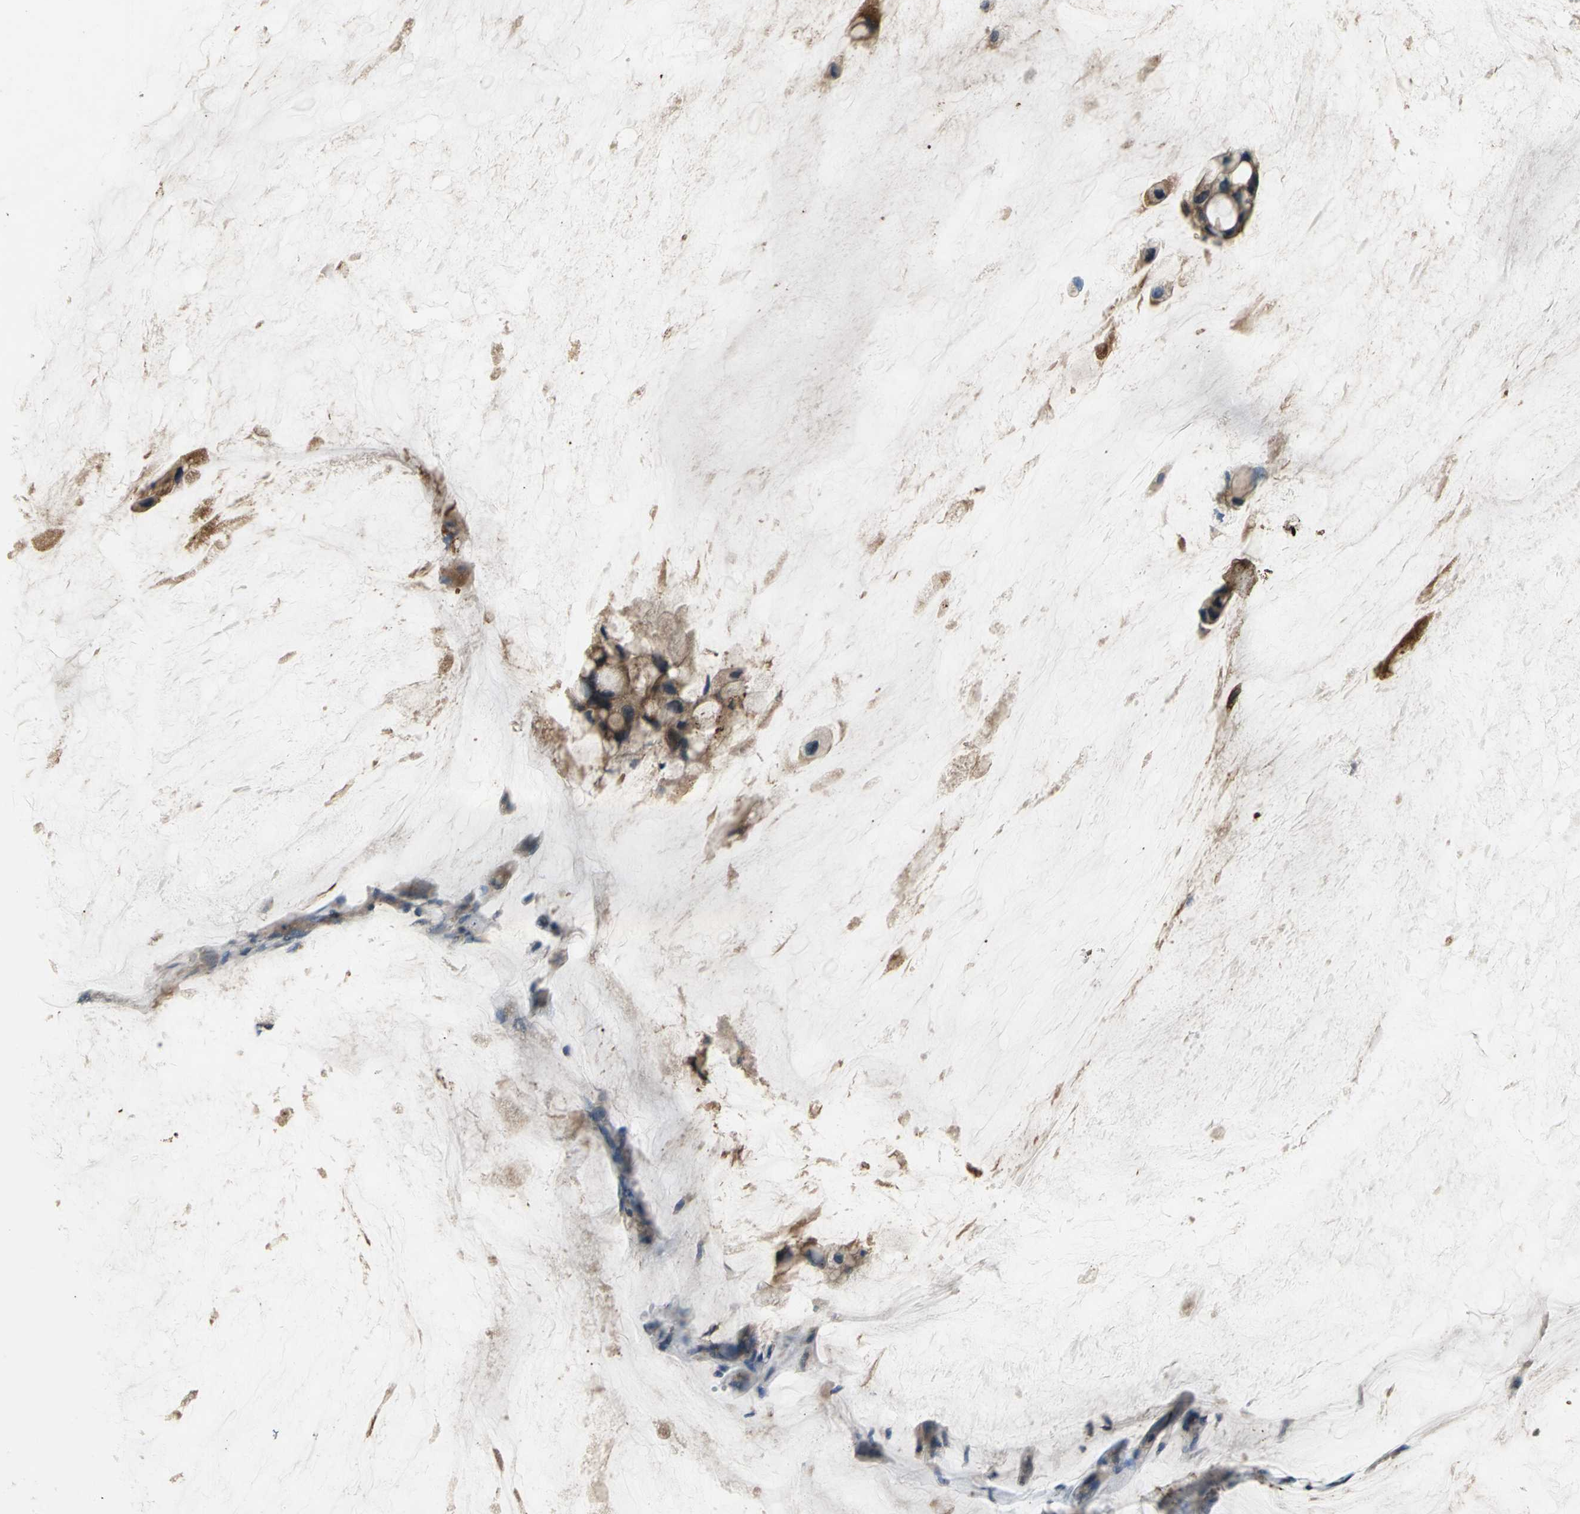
{"staining": {"intensity": "strong", "quantity": ">75%", "location": "cytoplasmic/membranous"}, "tissue": "ovarian cancer", "cell_type": "Tumor cells", "image_type": "cancer", "snomed": [{"axis": "morphology", "description": "Cystadenocarcinoma, mucinous, NOS"}, {"axis": "topography", "description": "Ovary"}], "caption": "A micrograph showing strong cytoplasmic/membranous expression in about >75% of tumor cells in ovarian cancer, as visualized by brown immunohistochemical staining.", "gene": "MET", "patient": {"sex": "female", "age": 39}}